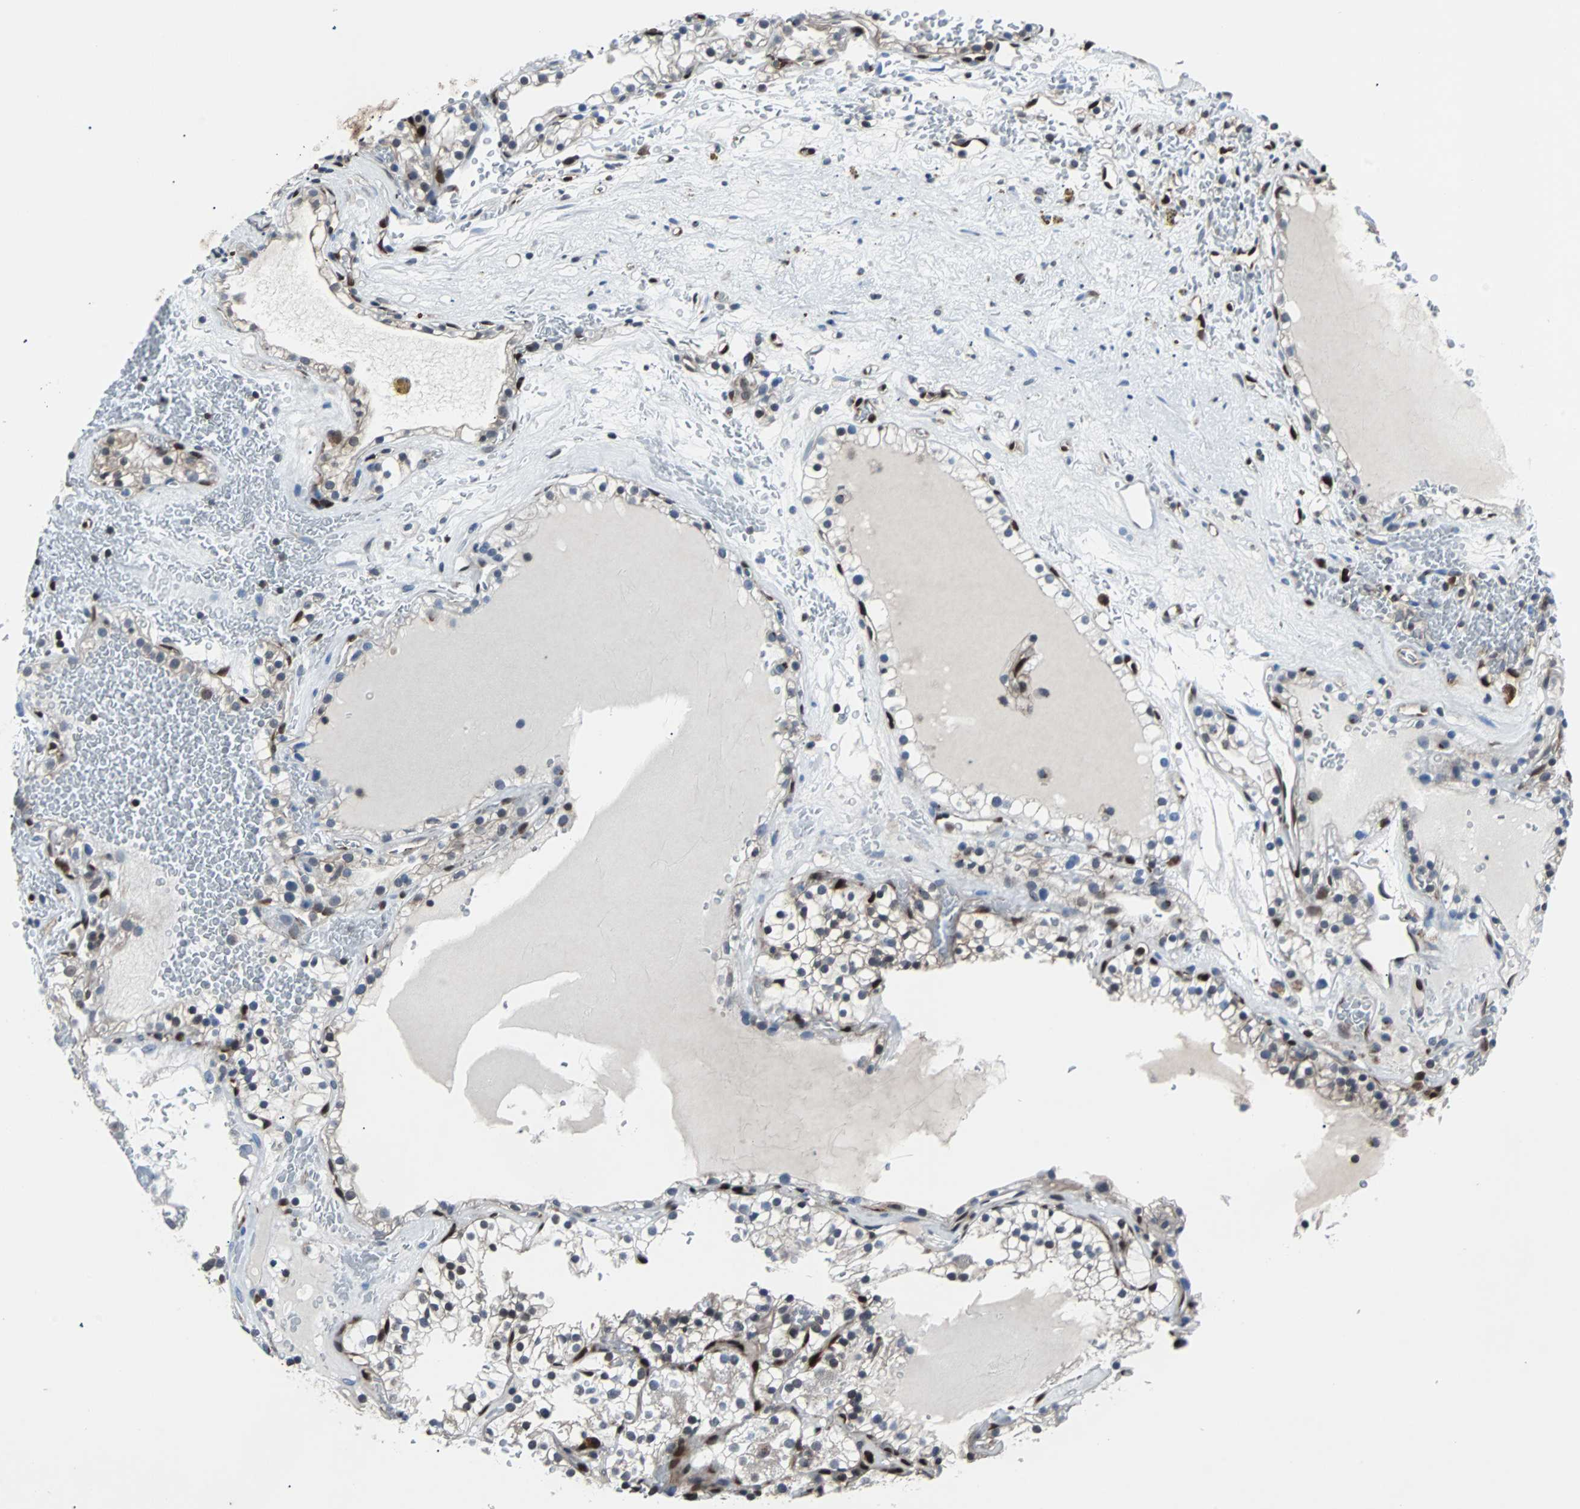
{"staining": {"intensity": "negative", "quantity": "none", "location": "none"}, "tissue": "renal cancer", "cell_type": "Tumor cells", "image_type": "cancer", "snomed": [{"axis": "morphology", "description": "Adenocarcinoma, NOS"}, {"axis": "topography", "description": "Kidney"}], "caption": "High power microscopy micrograph of an immunohistochemistry (IHC) micrograph of renal cancer, revealing no significant positivity in tumor cells.", "gene": "MAP2K6", "patient": {"sex": "female", "age": 41}}